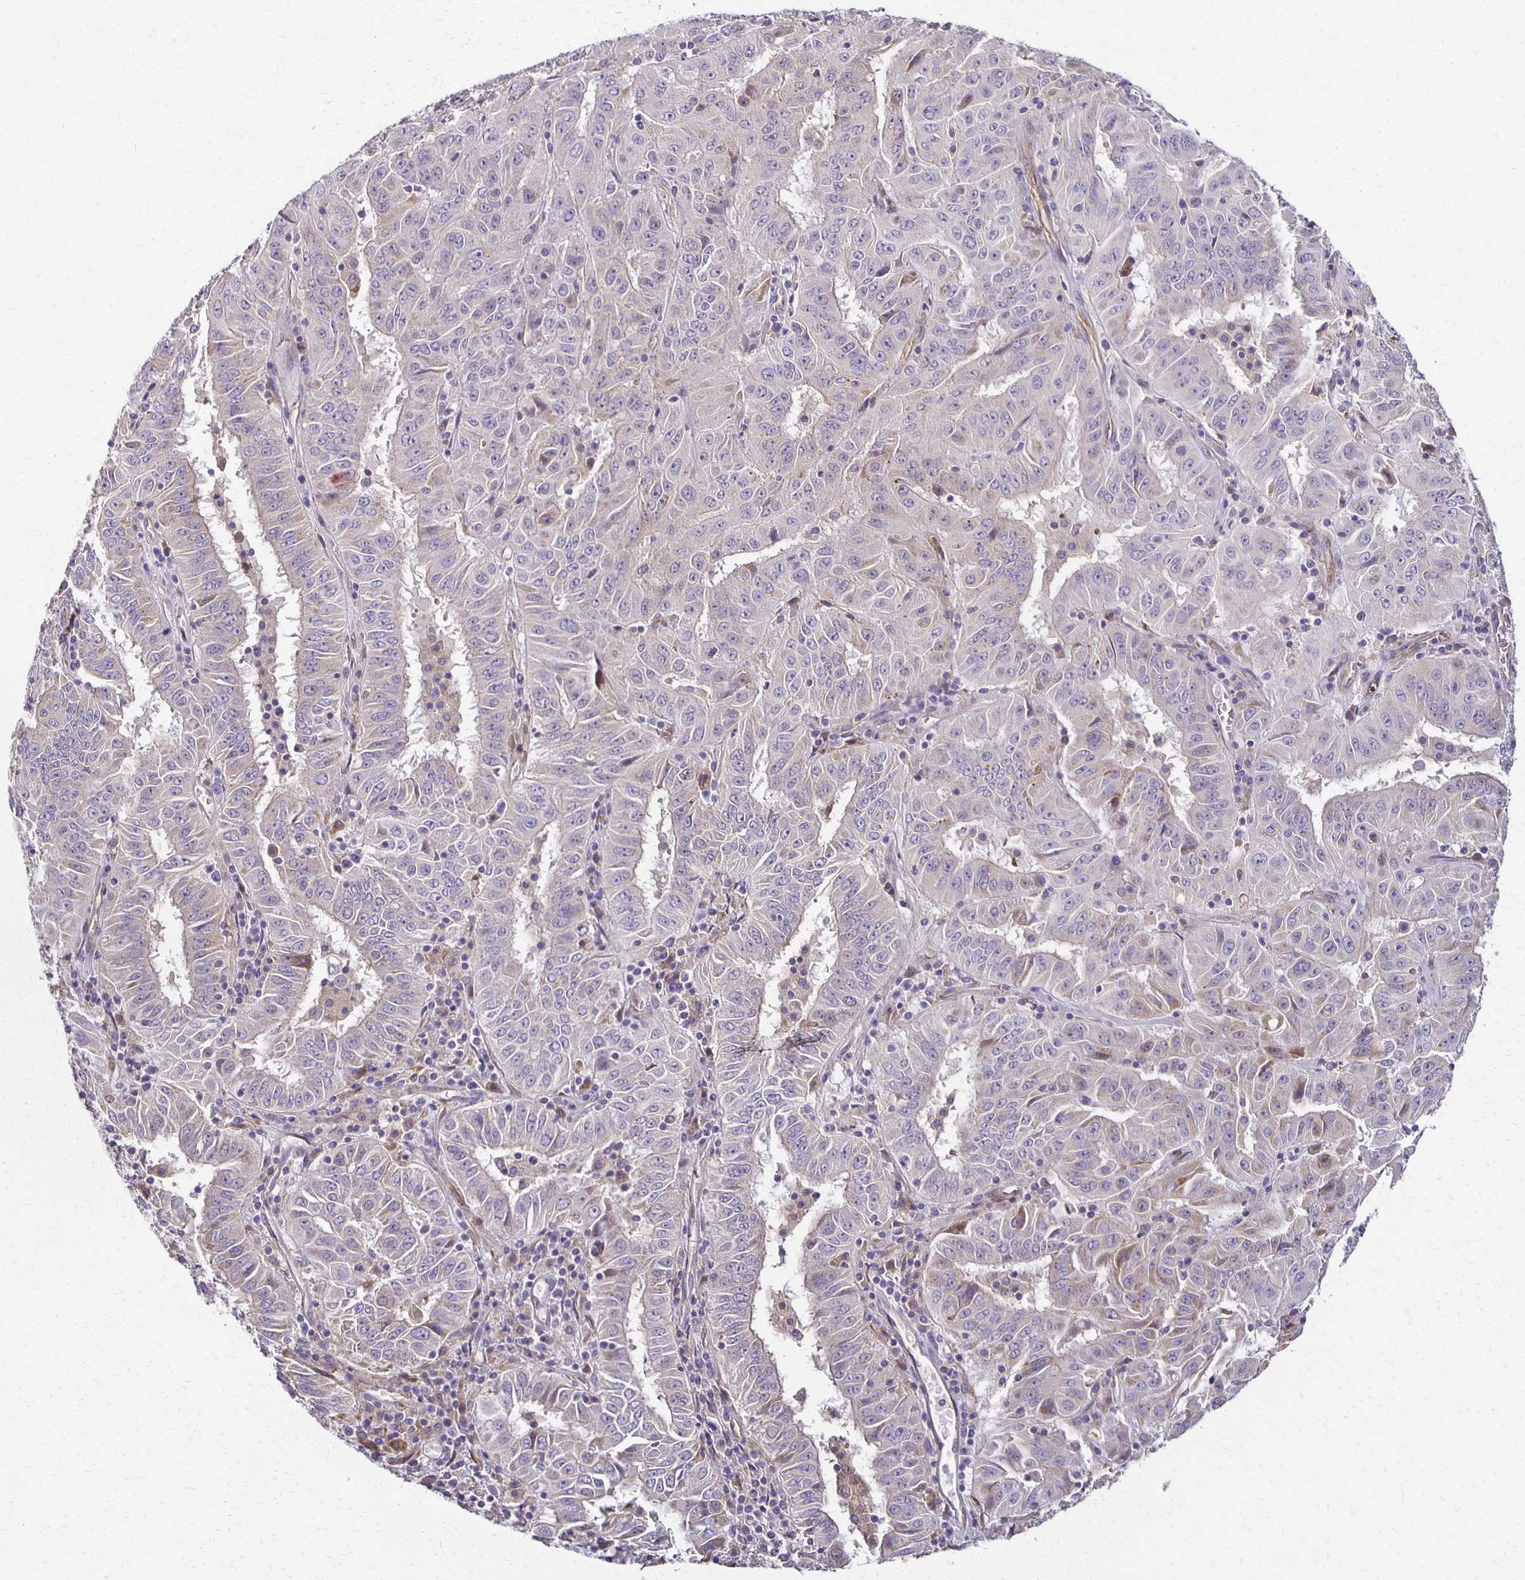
{"staining": {"intensity": "weak", "quantity": "<25%", "location": "cytoplasmic/membranous"}, "tissue": "pancreatic cancer", "cell_type": "Tumor cells", "image_type": "cancer", "snomed": [{"axis": "morphology", "description": "Adenocarcinoma, NOS"}, {"axis": "topography", "description": "Pancreas"}], "caption": "Immunohistochemistry of human pancreatic cancer (adenocarcinoma) shows no staining in tumor cells.", "gene": "GPX4", "patient": {"sex": "male", "age": 63}}